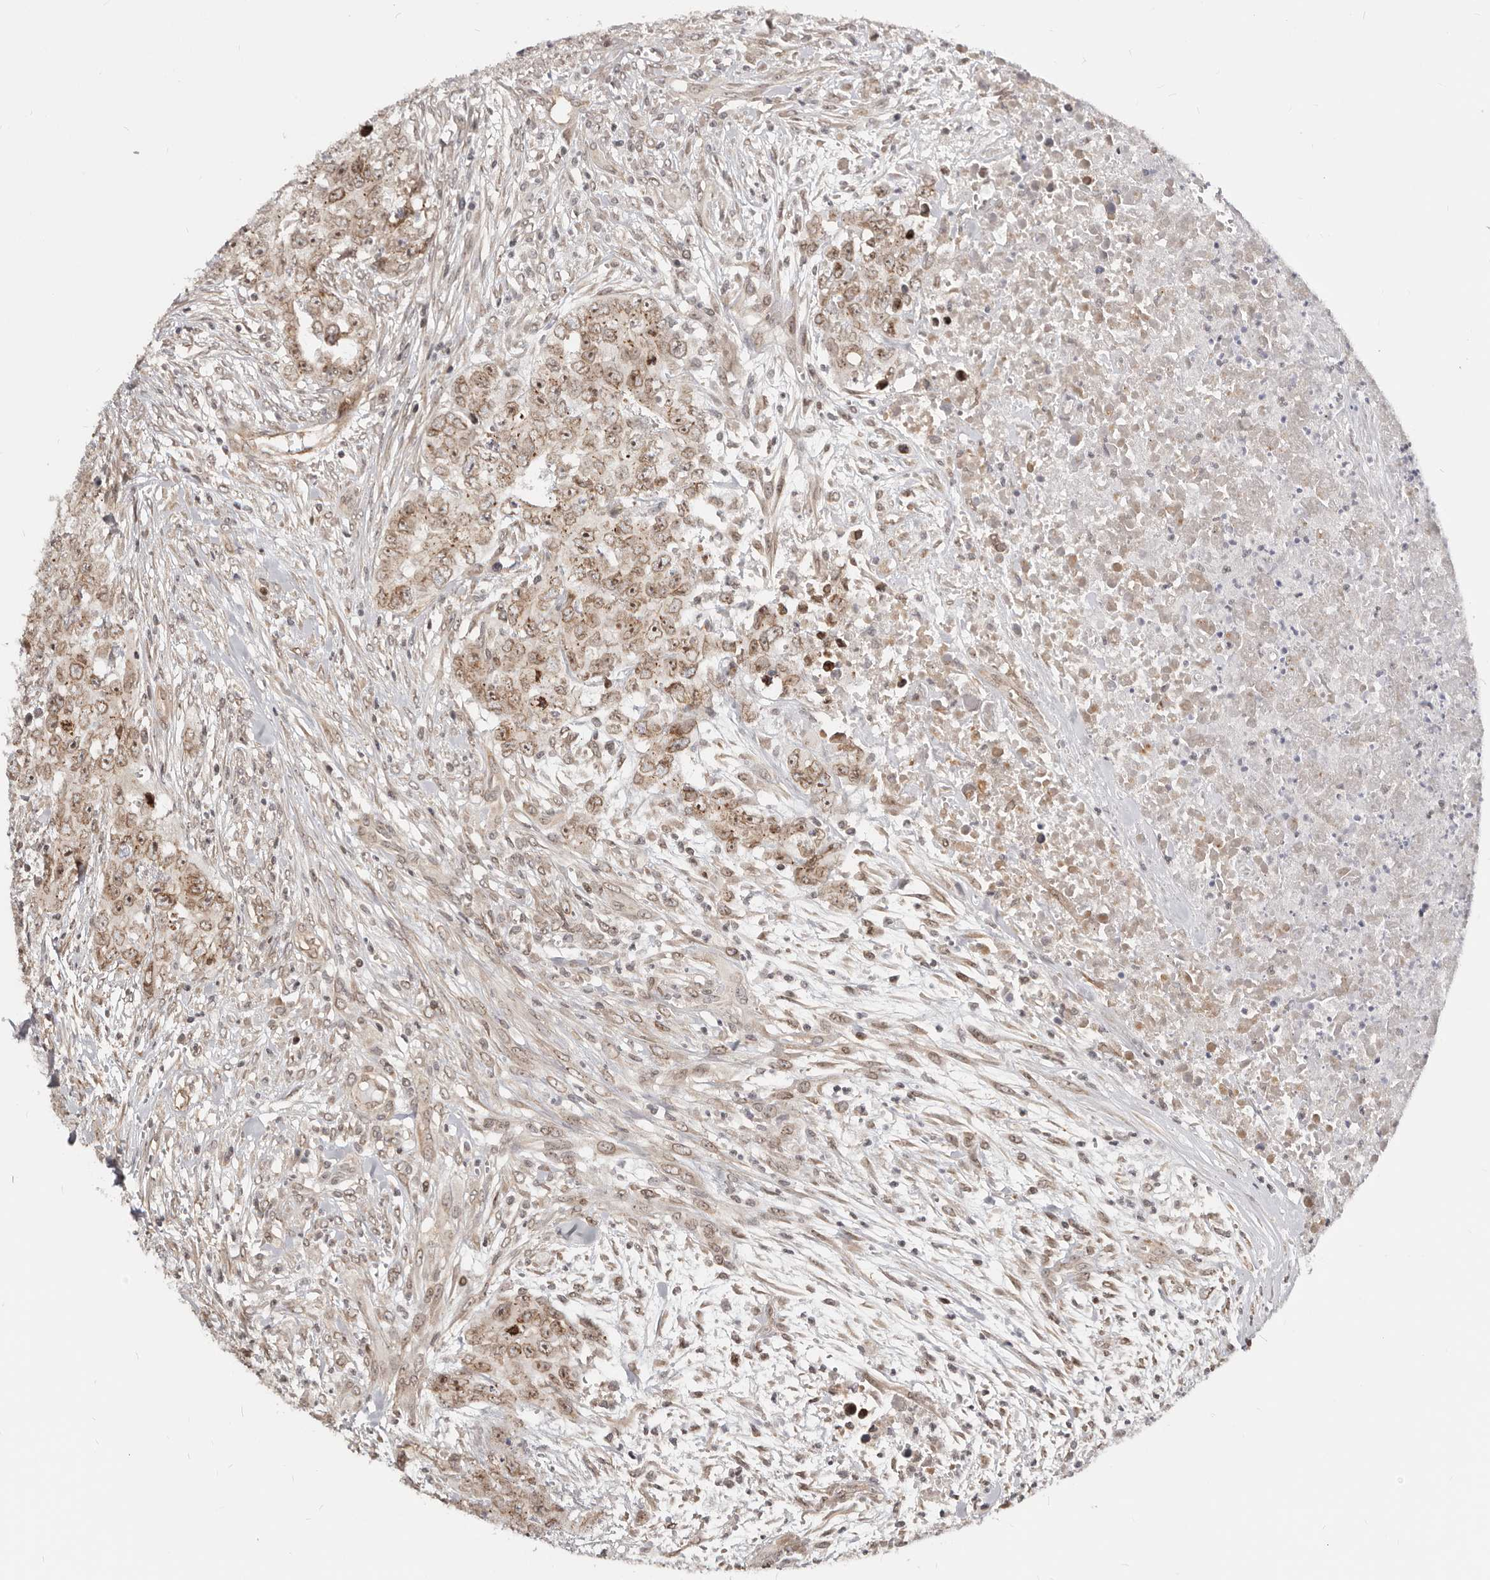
{"staining": {"intensity": "moderate", "quantity": ">75%", "location": "cytoplasmic/membranous,nuclear"}, "tissue": "testis cancer", "cell_type": "Tumor cells", "image_type": "cancer", "snomed": [{"axis": "morphology", "description": "Carcinoma, Embryonal, NOS"}, {"axis": "topography", "description": "Testis"}], "caption": "Immunohistochemistry of testis cancer (embryonal carcinoma) displays medium levels of moderate cytoplasmic/membranous and nuclear expression in about >75% of tumor cells. (DAB (3,3'-diaminobenzidine) IHC, brown staining for protein, blue staining for nuclei).", "gene": "NUP153", "patient": {"sex": "male", "age": 28}}